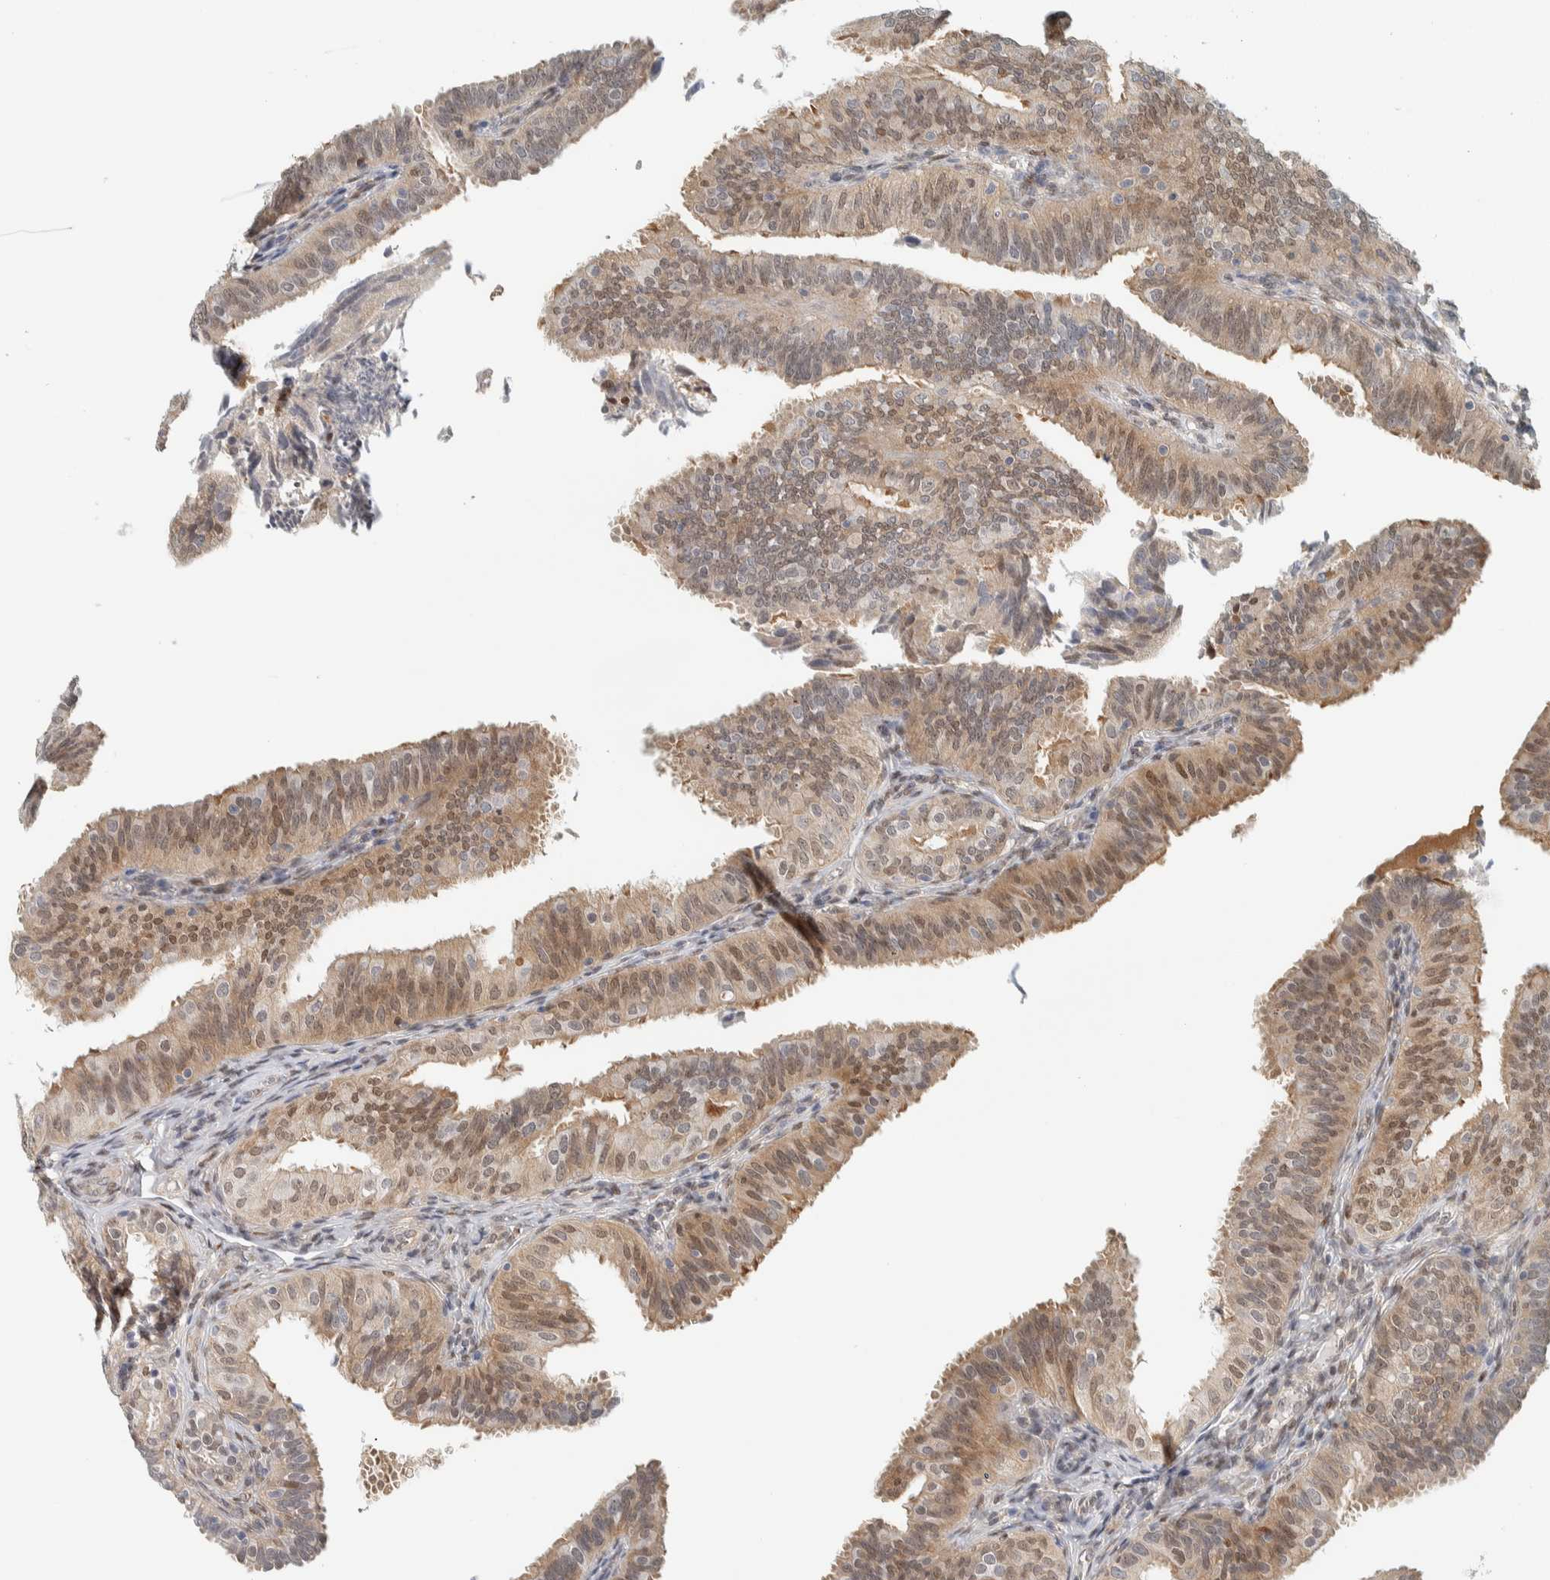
{"staining": {"intensity": "moderate", "quantity": ">75%", "location": "cytoplasmic/membranous,nuclear"}, "tissue": "fallopian tube", "cell_type": "Glandular cells", "image_type": "normal", "snomed": [{"axis": "morphology", "description": "Normal tissue, NOS"}, {"axis": "topography", "description": "Fallopian tube"}], "caption": "Moderate cytoplasmic/membranous,nuclear positivity is appreciated in about >75% of glandular cells in normal fallopian tube.", "gene": "TFE3", "patient": {"sex": "female", "age": 35}}